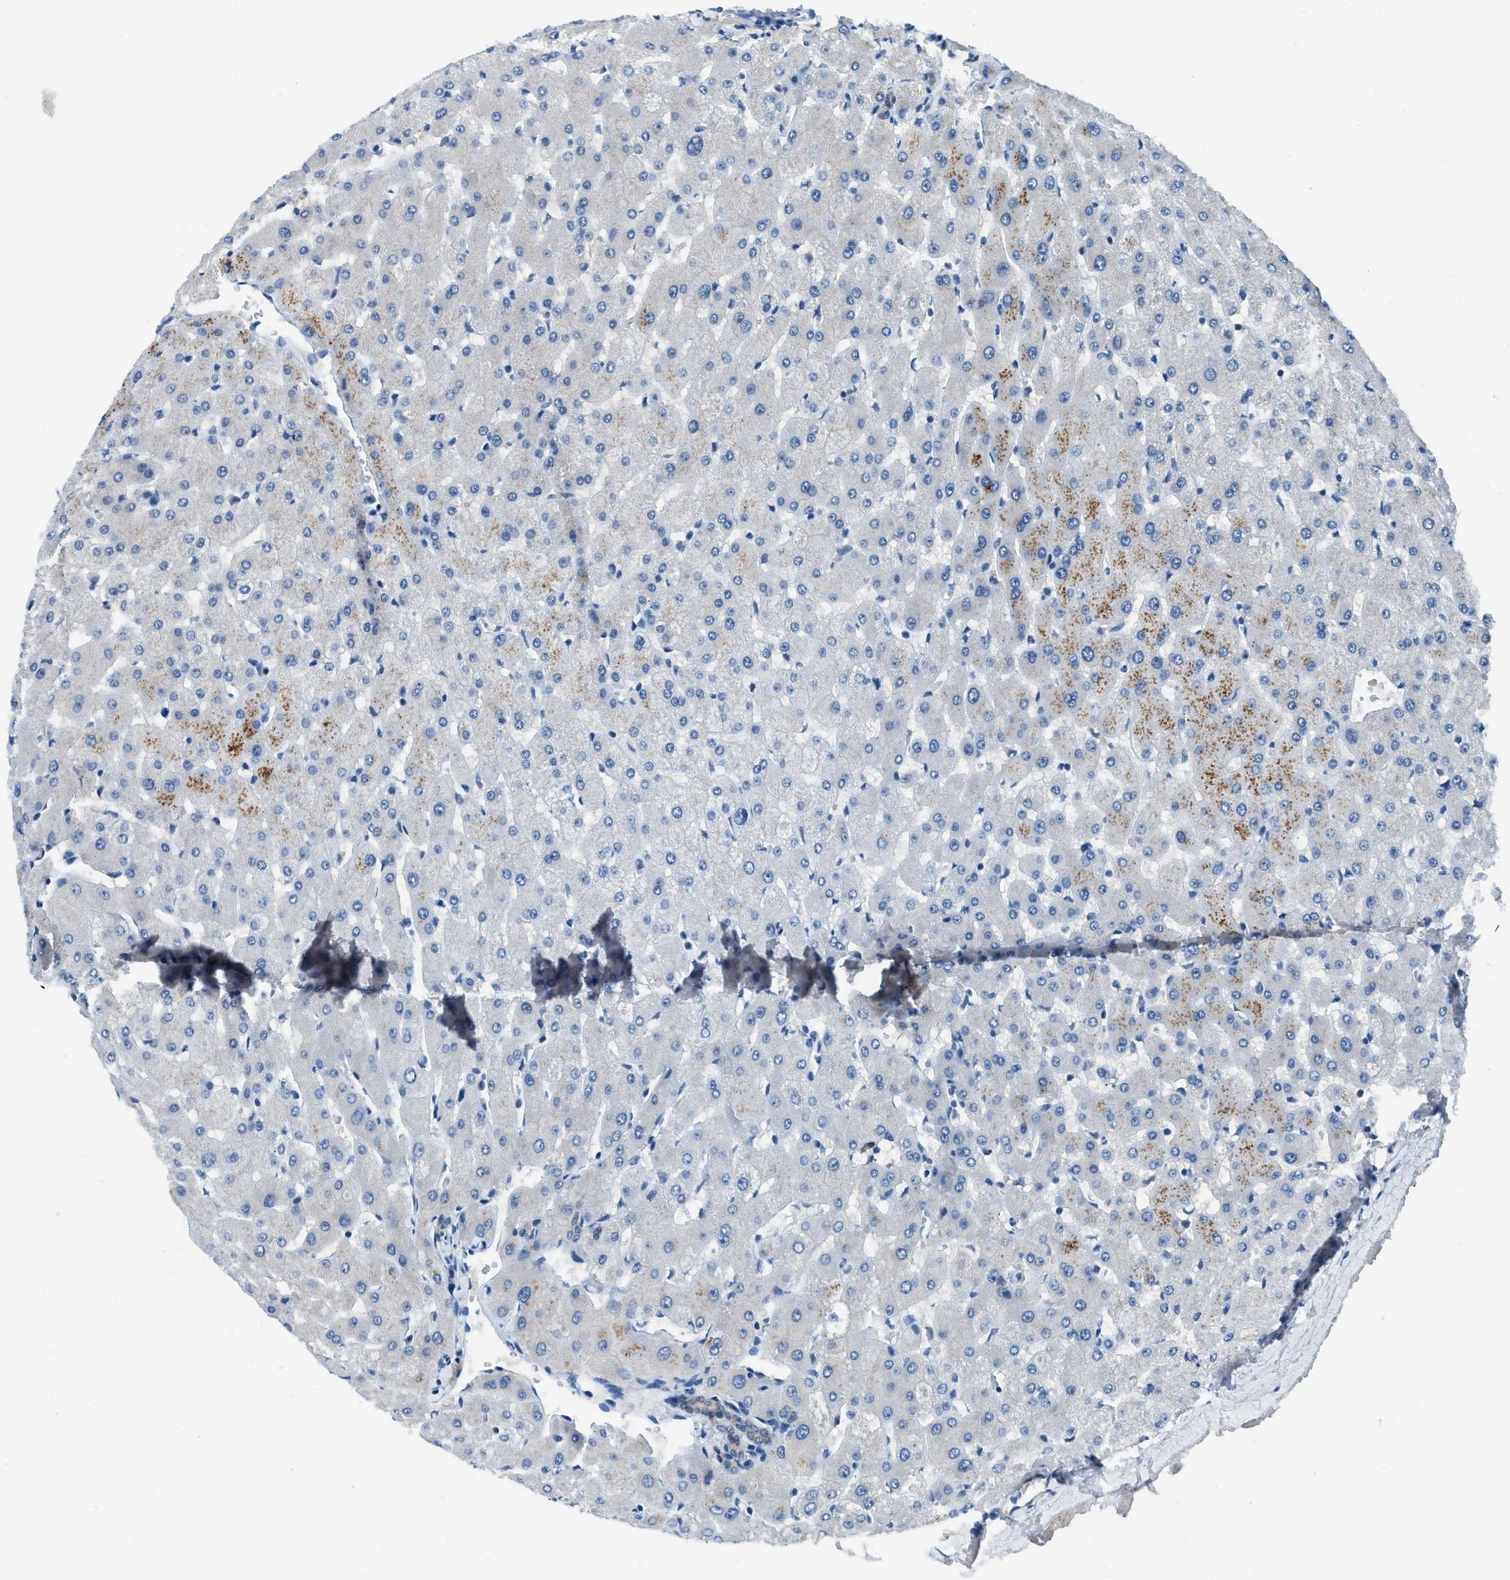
{"staining": {"intensity": "moderate", "quantity": "25%-75%", "location": "cytoplasmic/membranous"}, "tissue": "liver", "cell_type": "Cholangiocytes", "image_type": "normal", "snomed": [{"axis": "morphology", "description": "Normal tissue, NOS"}, {"axis": "topography", "description": "Liver"}], "caption": "Cholangiocytes show moderate cytoplasmic/membranous staining in approximately 25%-75% of cells in normal liver. (Brightfield microscopy of DAB IHC at high magnification).", "gene": "ACP1", "patient": {"sex": "female", "age": 63}}